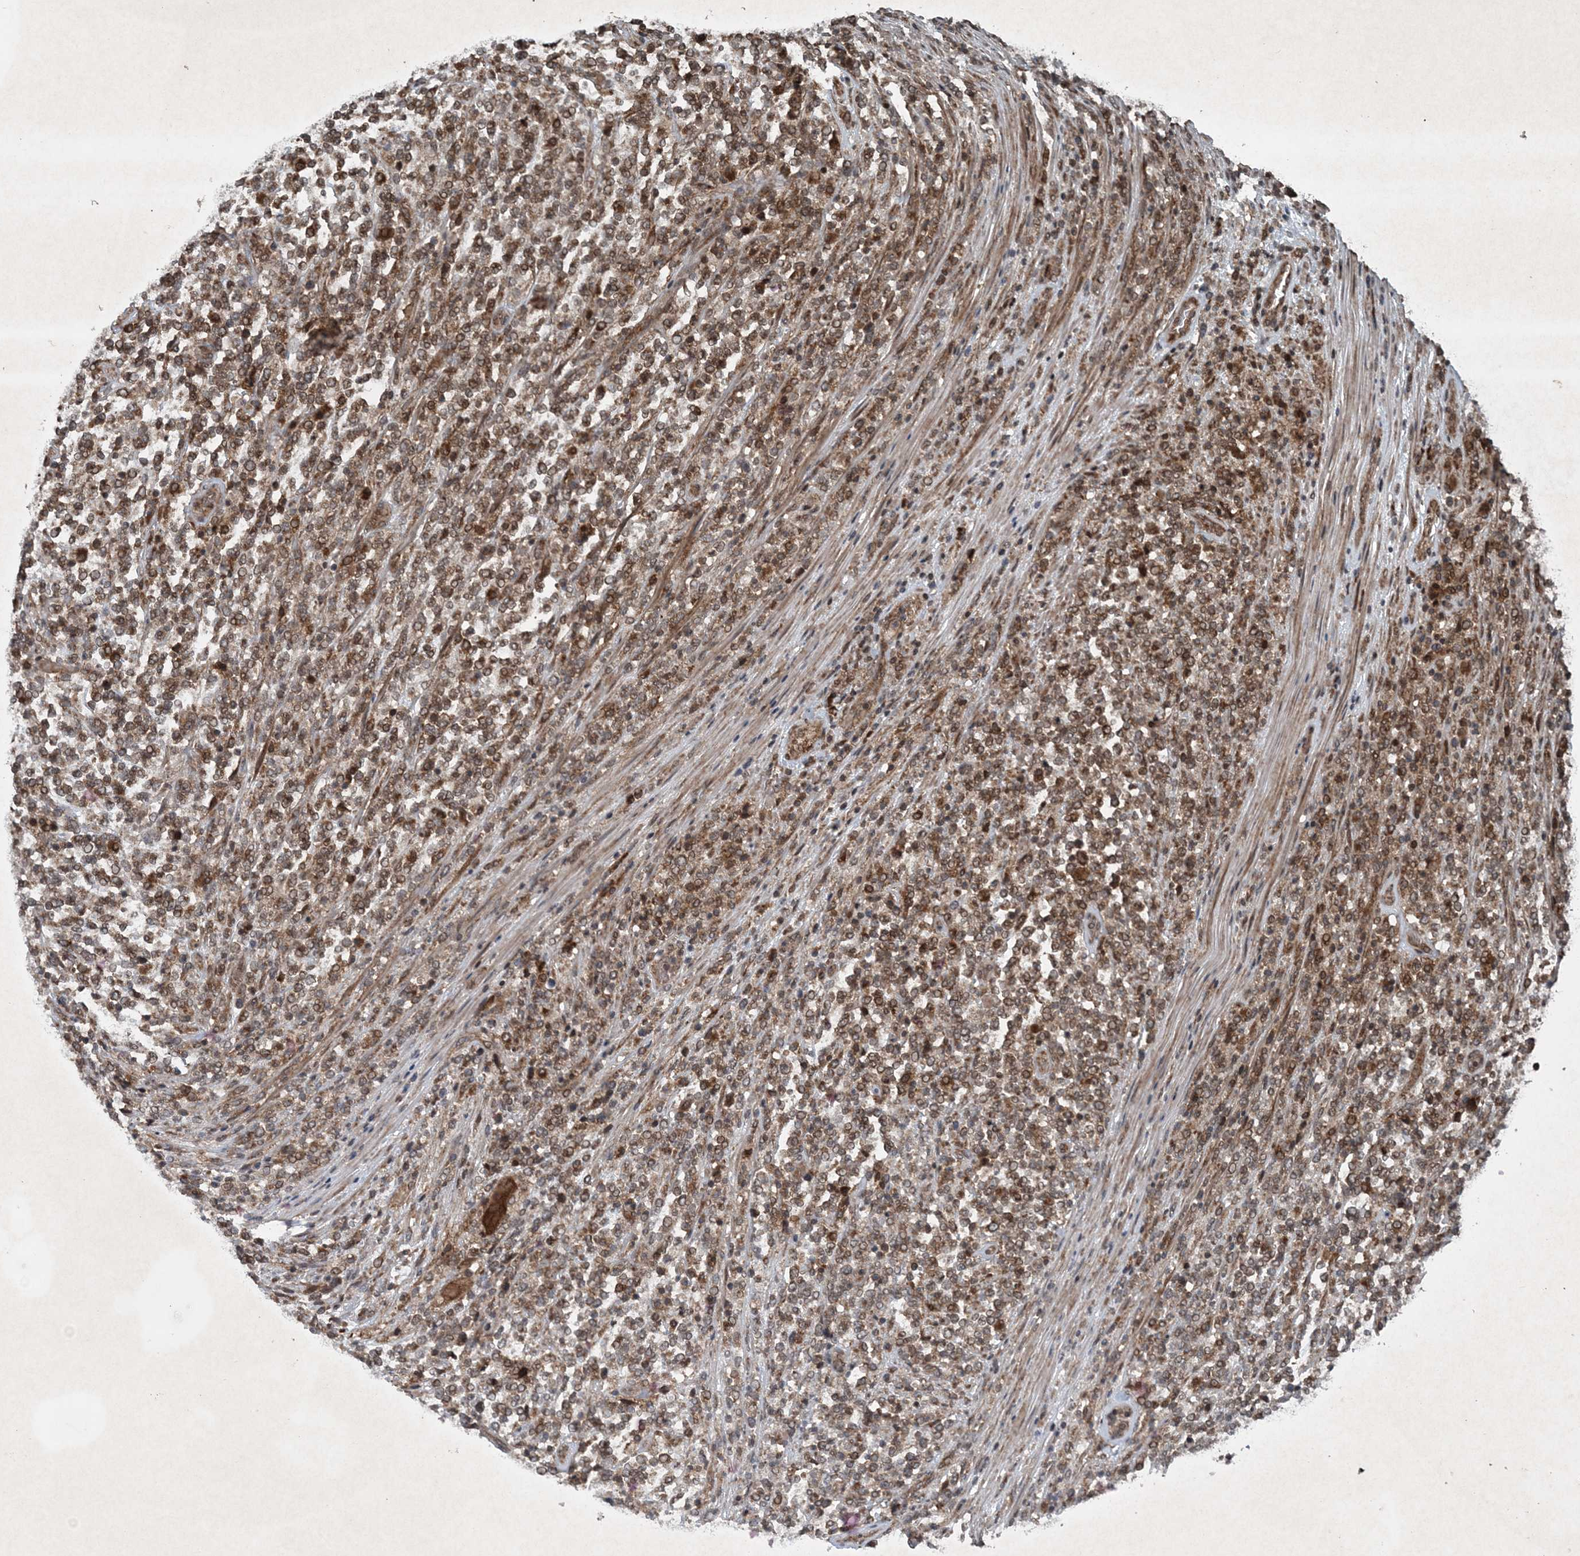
{"staining": {"intensity": "moderate", "quantity": ">75%", "location": "cytoplasmic/membranous"}, "tissue": "lymphoma", "cell_type": "Tumor cells", "image_type": "cancer", "snomed": [{"axis": "morphology", "description": "Malignant lymphoma, non-Hodgkin's type, High grade"}, {"axis": "topography", "description": "Soft tissue"}], "caption": "Protein expression analysis of human malignant lymphoma, non-Hodgkin's type (high-grade) reveals moderate cytoplasmic/membranous positivity in approximately >75% of tumor cells. The staining was performed using DAB to visualize the protein expression in brown, while the nuclei were stained in blue with hematoxylin (Magnification: 20x).", "gene": "GNG5", "patient": {"sex": "male", "age": 18}}